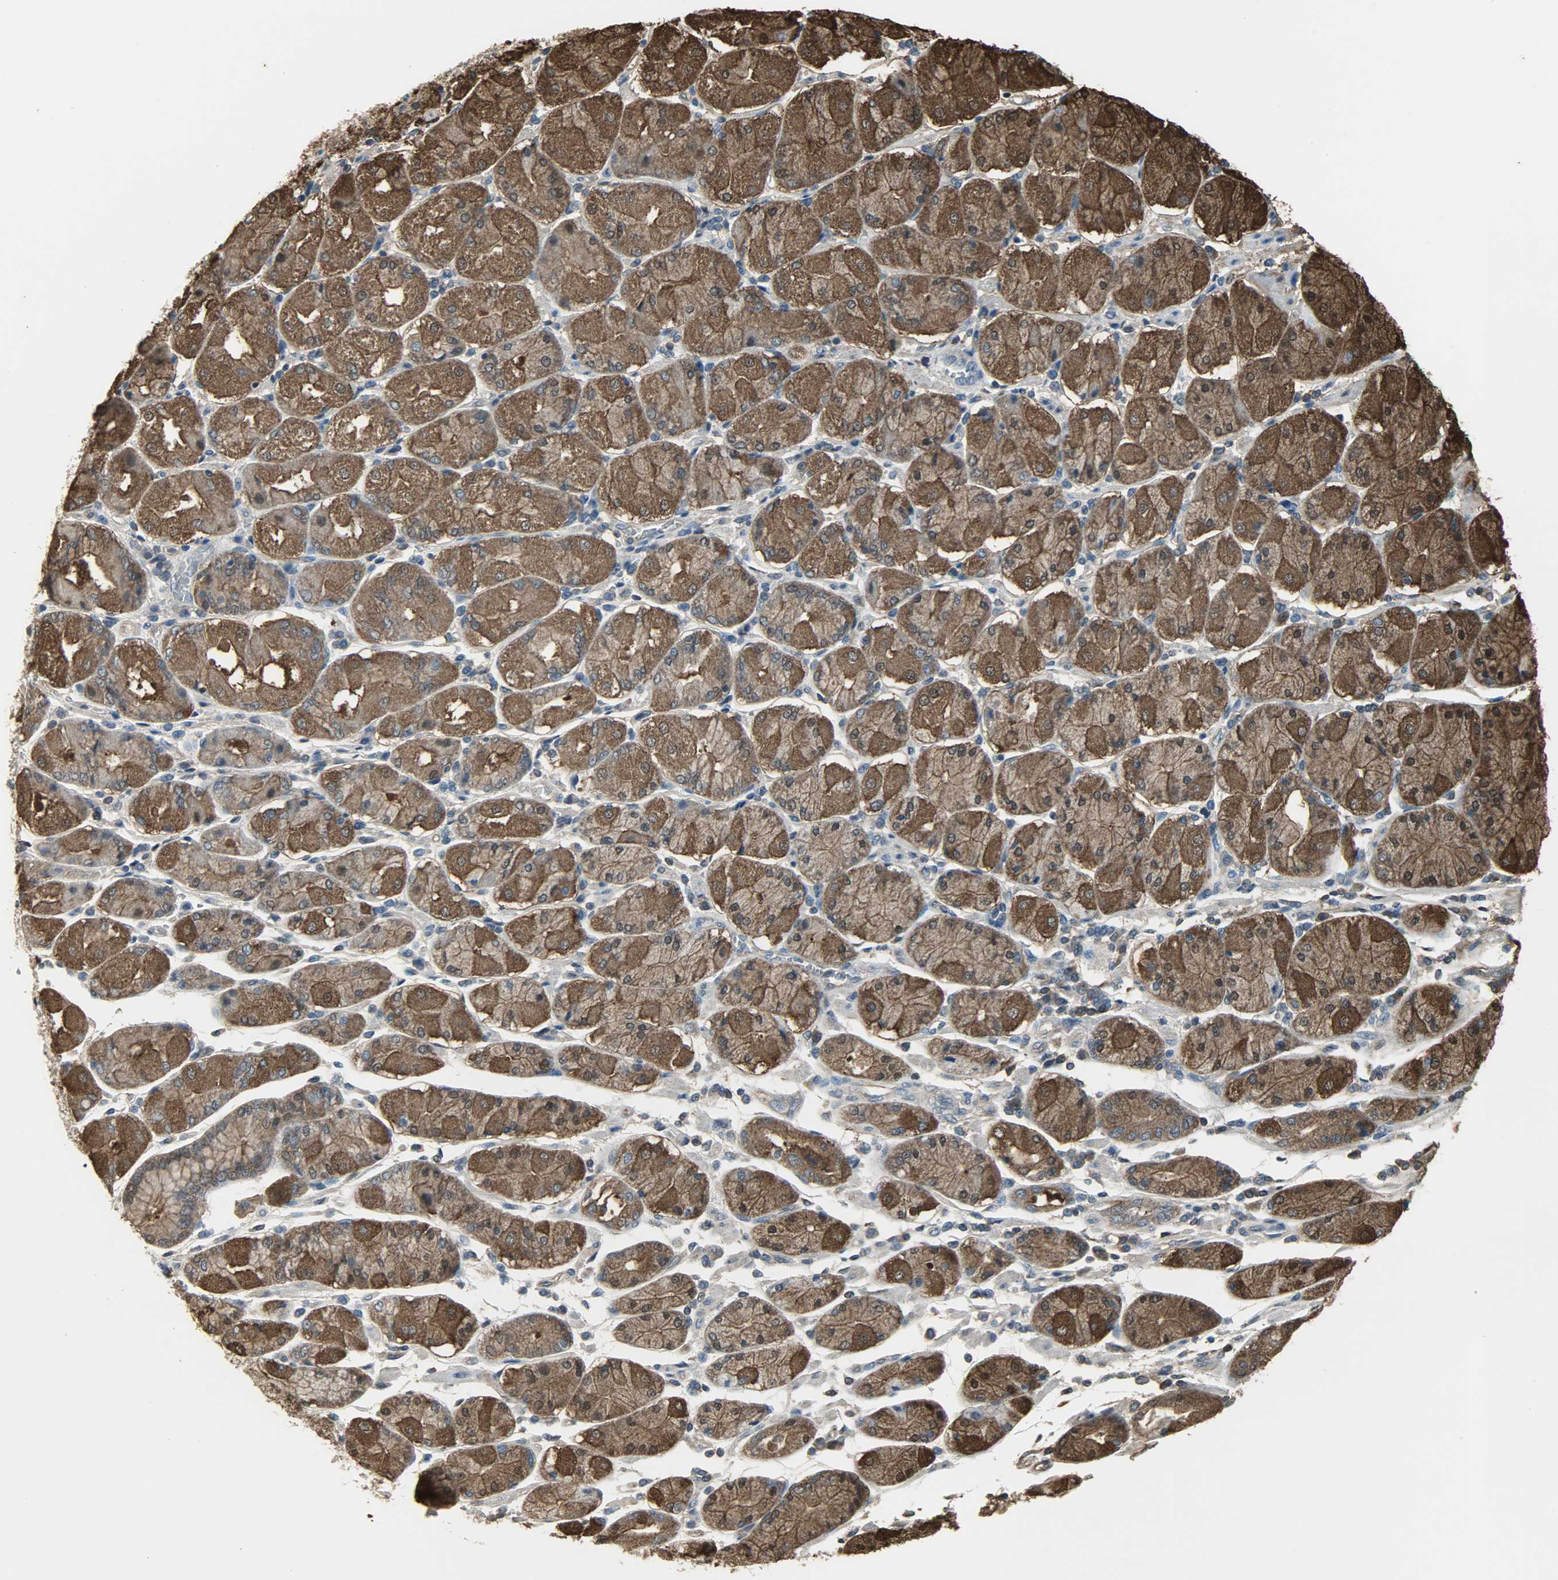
{"staining": {"intensity": "strong", "quantity": ">75%", "location": "cytoplasmic/membranous,nuclear"}, "tissue": "stomach cancer", "cell_type": "Tumor cells", "image_type": "cancer", "snomed": [{"axis": "morphology", "description": "Normal tissue, NOS"}, {"axis": "morphology", "description": "Adenocarcinoma, NOS"}, {"axis": "topography", "description": "Stomach, upper"}, {"axis": "topography", "description": "Stomach"}], "caption": "Stomach adenocarcinoma stained for a protein demonstrates strong cytoplasmic/membranous and nuclear positivity in tumor cells.", "gene": "LDHB", "patient": {"sex": "male", "age": 59}}